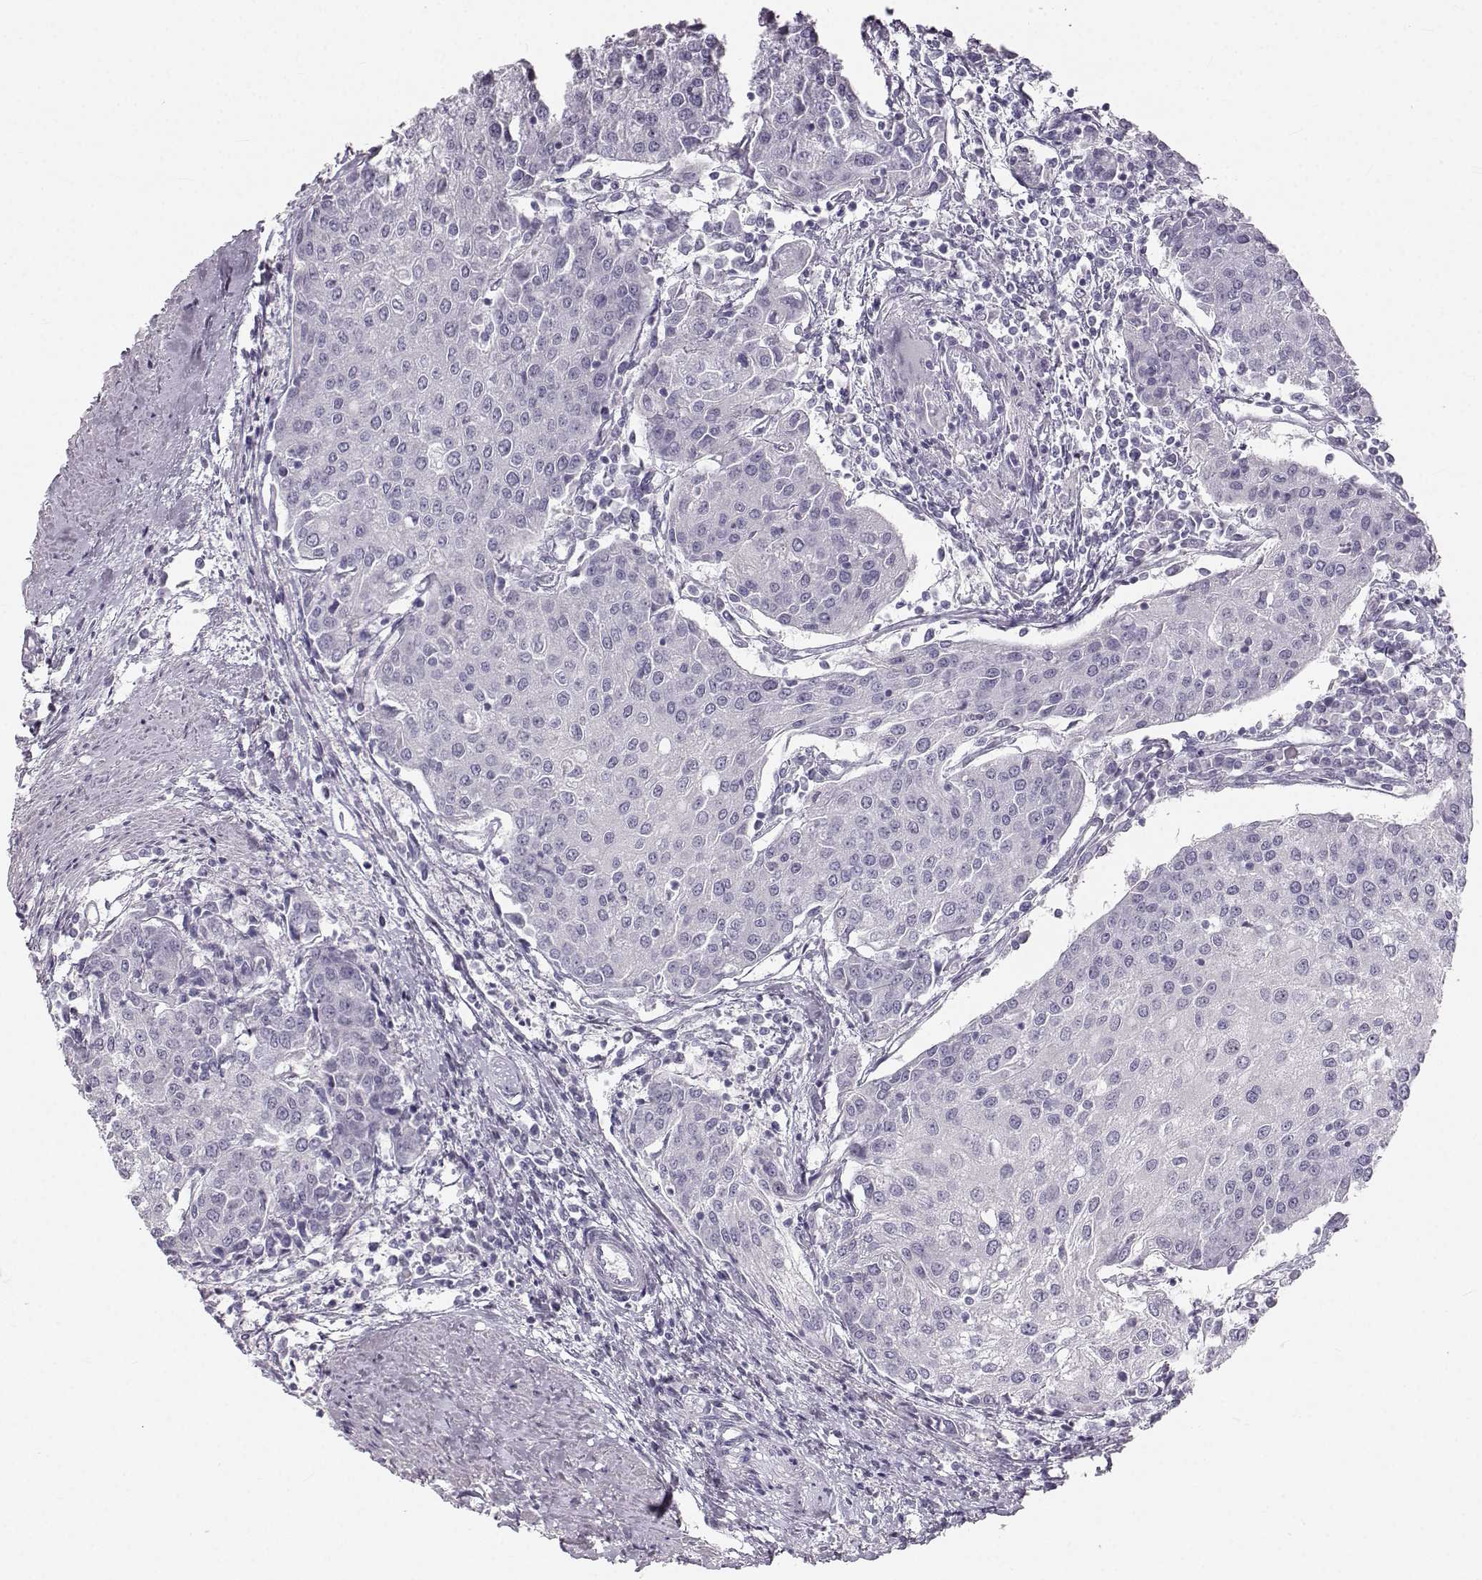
{"staining": {"intensity": "negative", "quantity": "none", "location": "none"}, "tissue": "urothelial cancer", "cell_type": "Tumor cells", "image_type": "cancer", "snomed": [{"axis": "morphology", "description": "Urothelial carcinoma, High grade"}, {"axis": "topography", "description": "Urinary bladder"}], "caption": "Tumor cells show no significant protein staining in urothelial carcinoma (high-grade). The staining was performed using DAB (3,3'-diaminobenzidine) to visualize the protein expression in brown, while the nuclei were stained in blue with hematoxylin (Magnification: 20x).", "gene": "OIP5", "patient": {"sex": "female", "age": 85}}